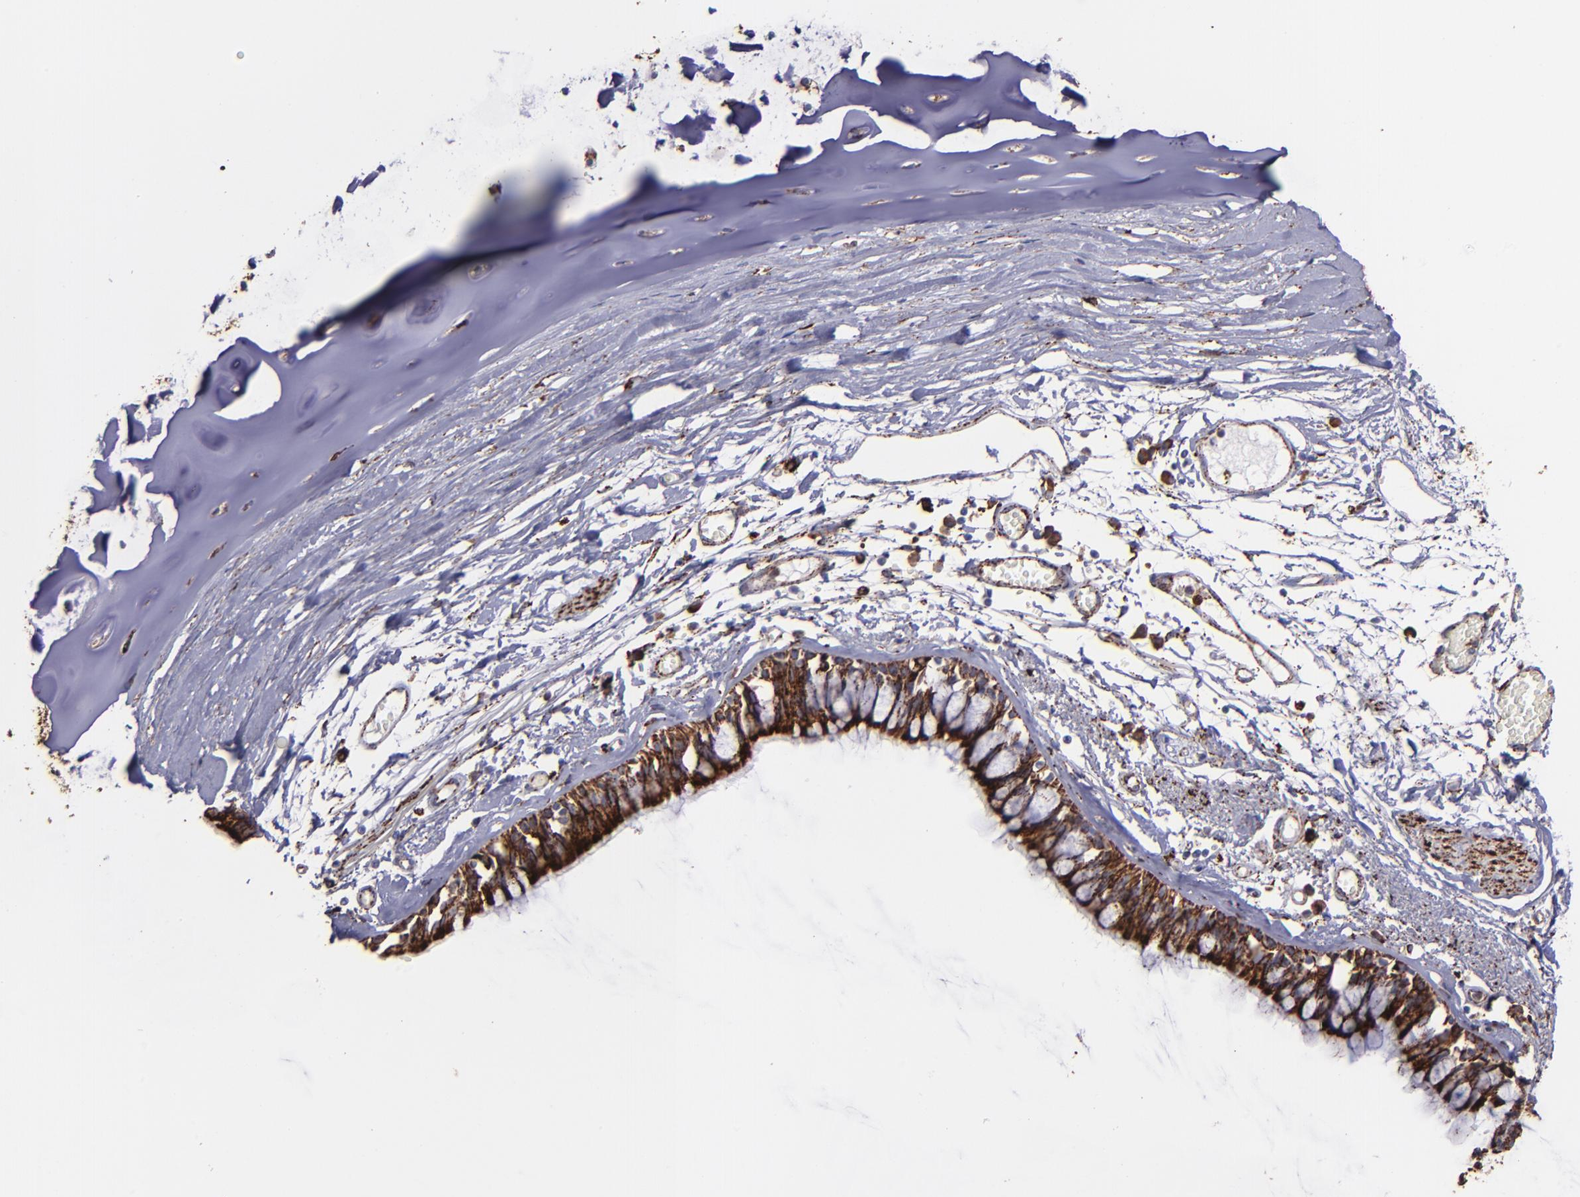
{"staining": {"intensity": "strong", "quantity": ">75%", "location": "cytoplasmic/membranous"}, "tissue": "bronchus", "cell_type": "Respiratory epithelial cells", "image_type": "normal", "snomed": [{"axis": "morphology", "description": "Normal tissue, NOS"}, {"axis": "topography", "description": "Bronchus"}, {"axis": "topography", "description": "Lung"}], "caption": "This is an image of immunohistochemistry (IHC) staining of benign bronchus, which shows strong expression in the cytoplasmic/membranous of respiratory epithelial cells.", "gene": "MAOB", "patient": {"sex": "female", "age": 56}}